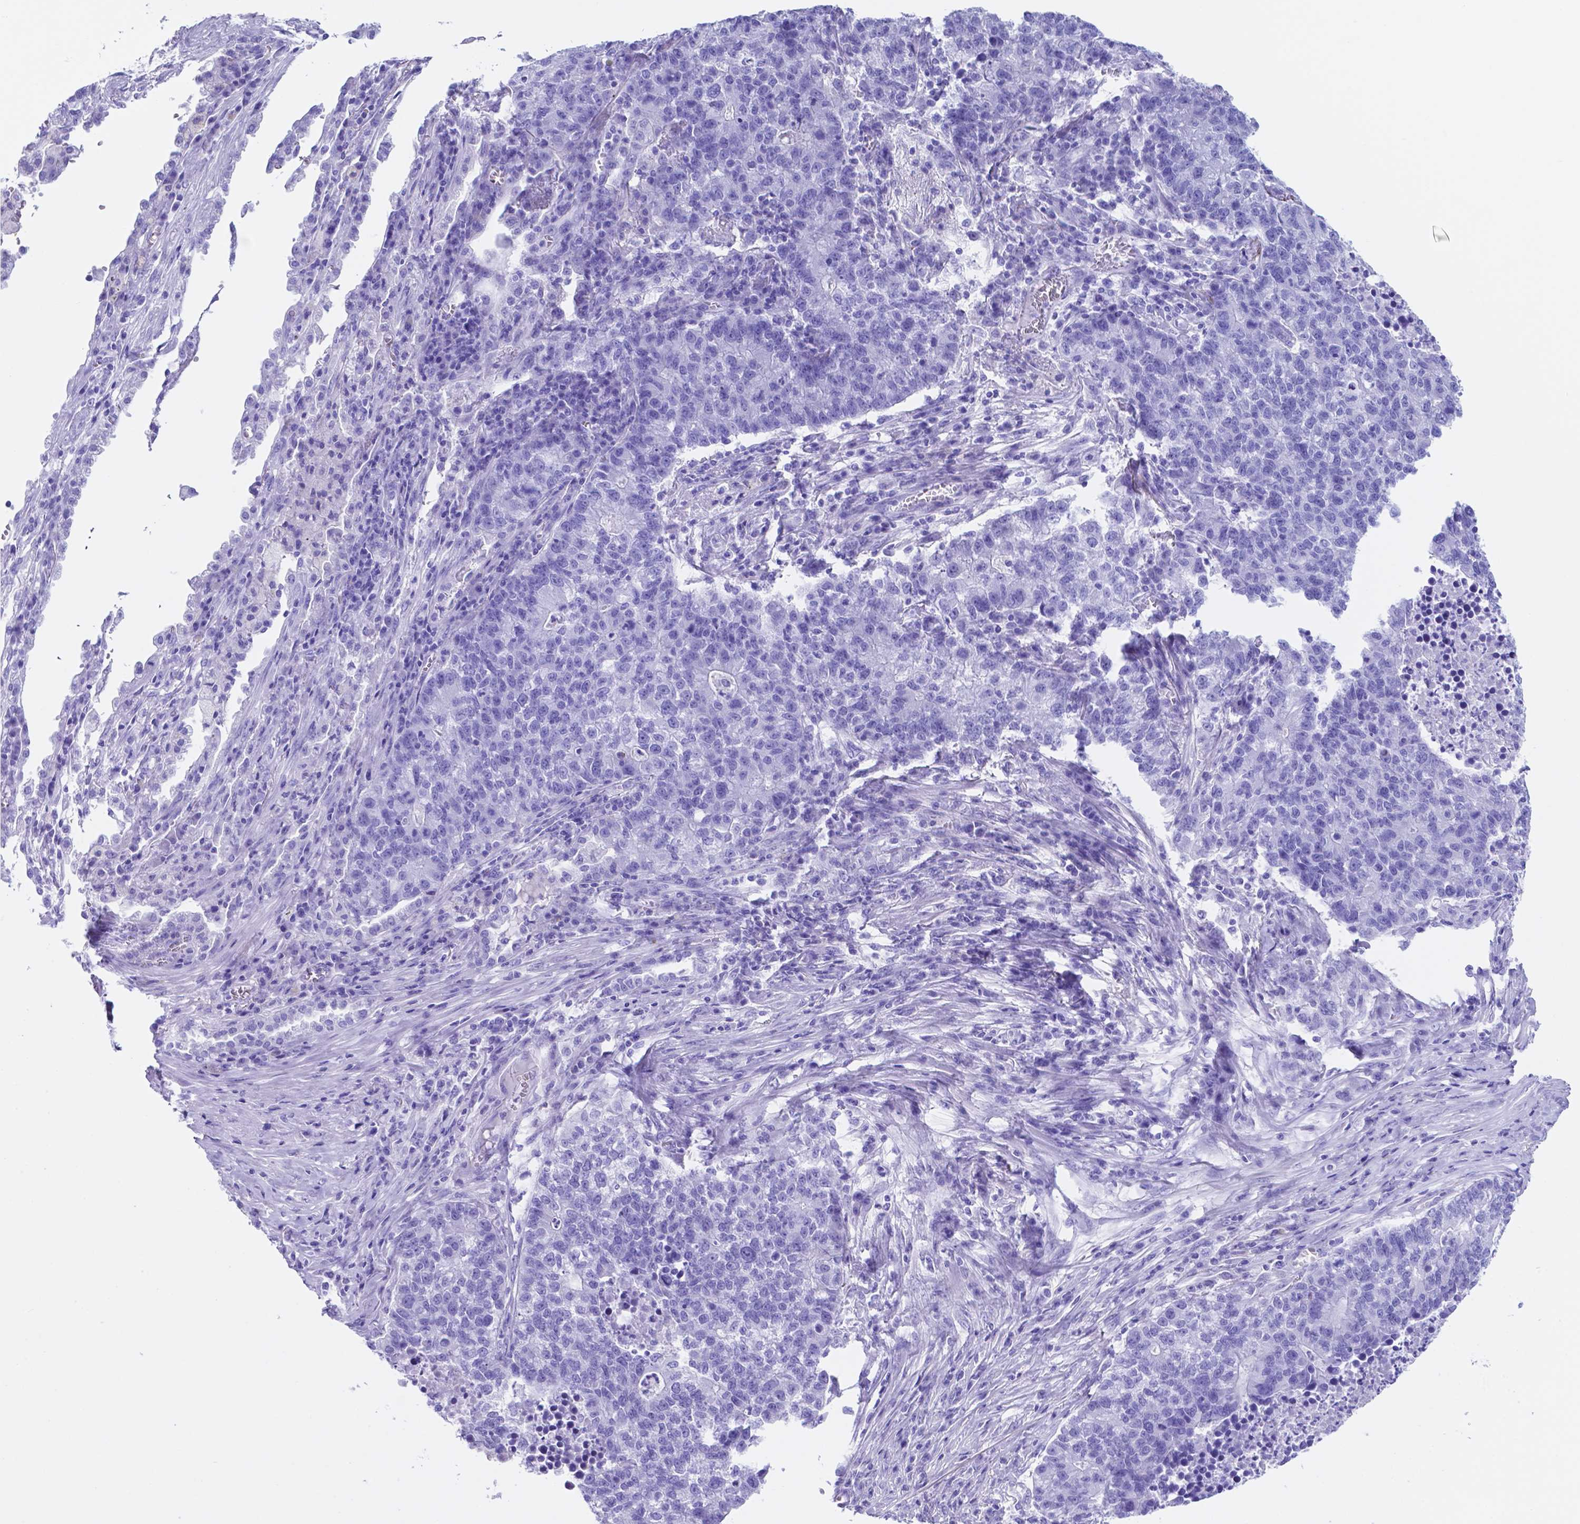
{"staining": {"intensity": "negative", "quantity": "none", "location": "none"}, "tissue": "lung cancer", "cell_type": "Tumor cells", "image_type": "cancer", "snomed": [{"axis": "morphology", "description": "Adenocarcinoma, NOS"}, {"axis": "topography", "description": "Lung"}], "caption": "The histopathology image demonstrates no staining of tumor cells in lung cancer.", "gene": "DNAAF8", "patient": {"sex": "male", "age": 57}}